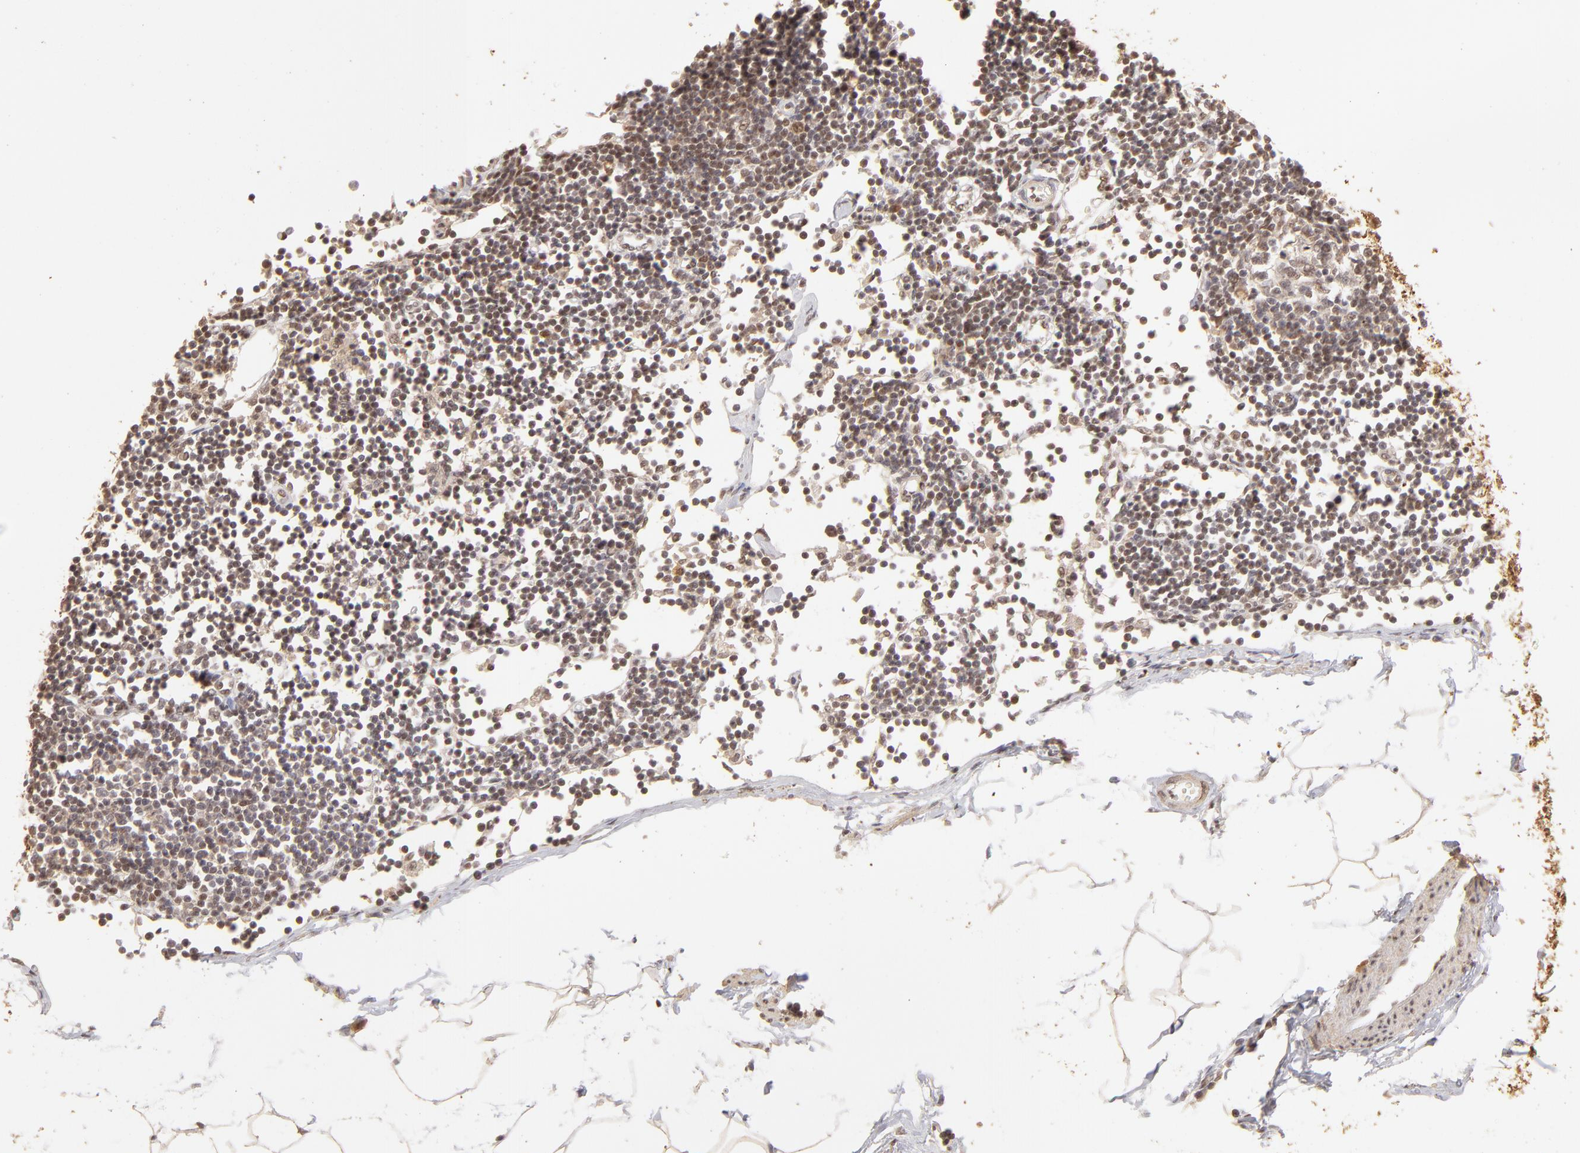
{"staining": {"intensity": "moderate", "quantity": ">75%", "location": "cytoplasmic/membranous,nuclear"}, "tissue": "adipose tissue", "cell_type": "Adipocytes", "image_type": "normal", "snomed": [{"axis": "morphology", "description": "Normal tissue, NOS"}, {"axis": "morphology", "description": "Adenocarcinoma, NOS"}, {"axis": "topography", "description": "Colon"}, {"axis": "topography", "description": "Peripheral nerve tissue"}], "caption": "Immunohistochemical staining of normal adipose tissue shows >75% levels of moderate cytoplasmic/membranous,nuclear protein positivity in approximately >75% of adipocytes. Nuclei are stained in blue.", "gene": "CLOCK", "patient": {"sex": "male", "age": 14}}